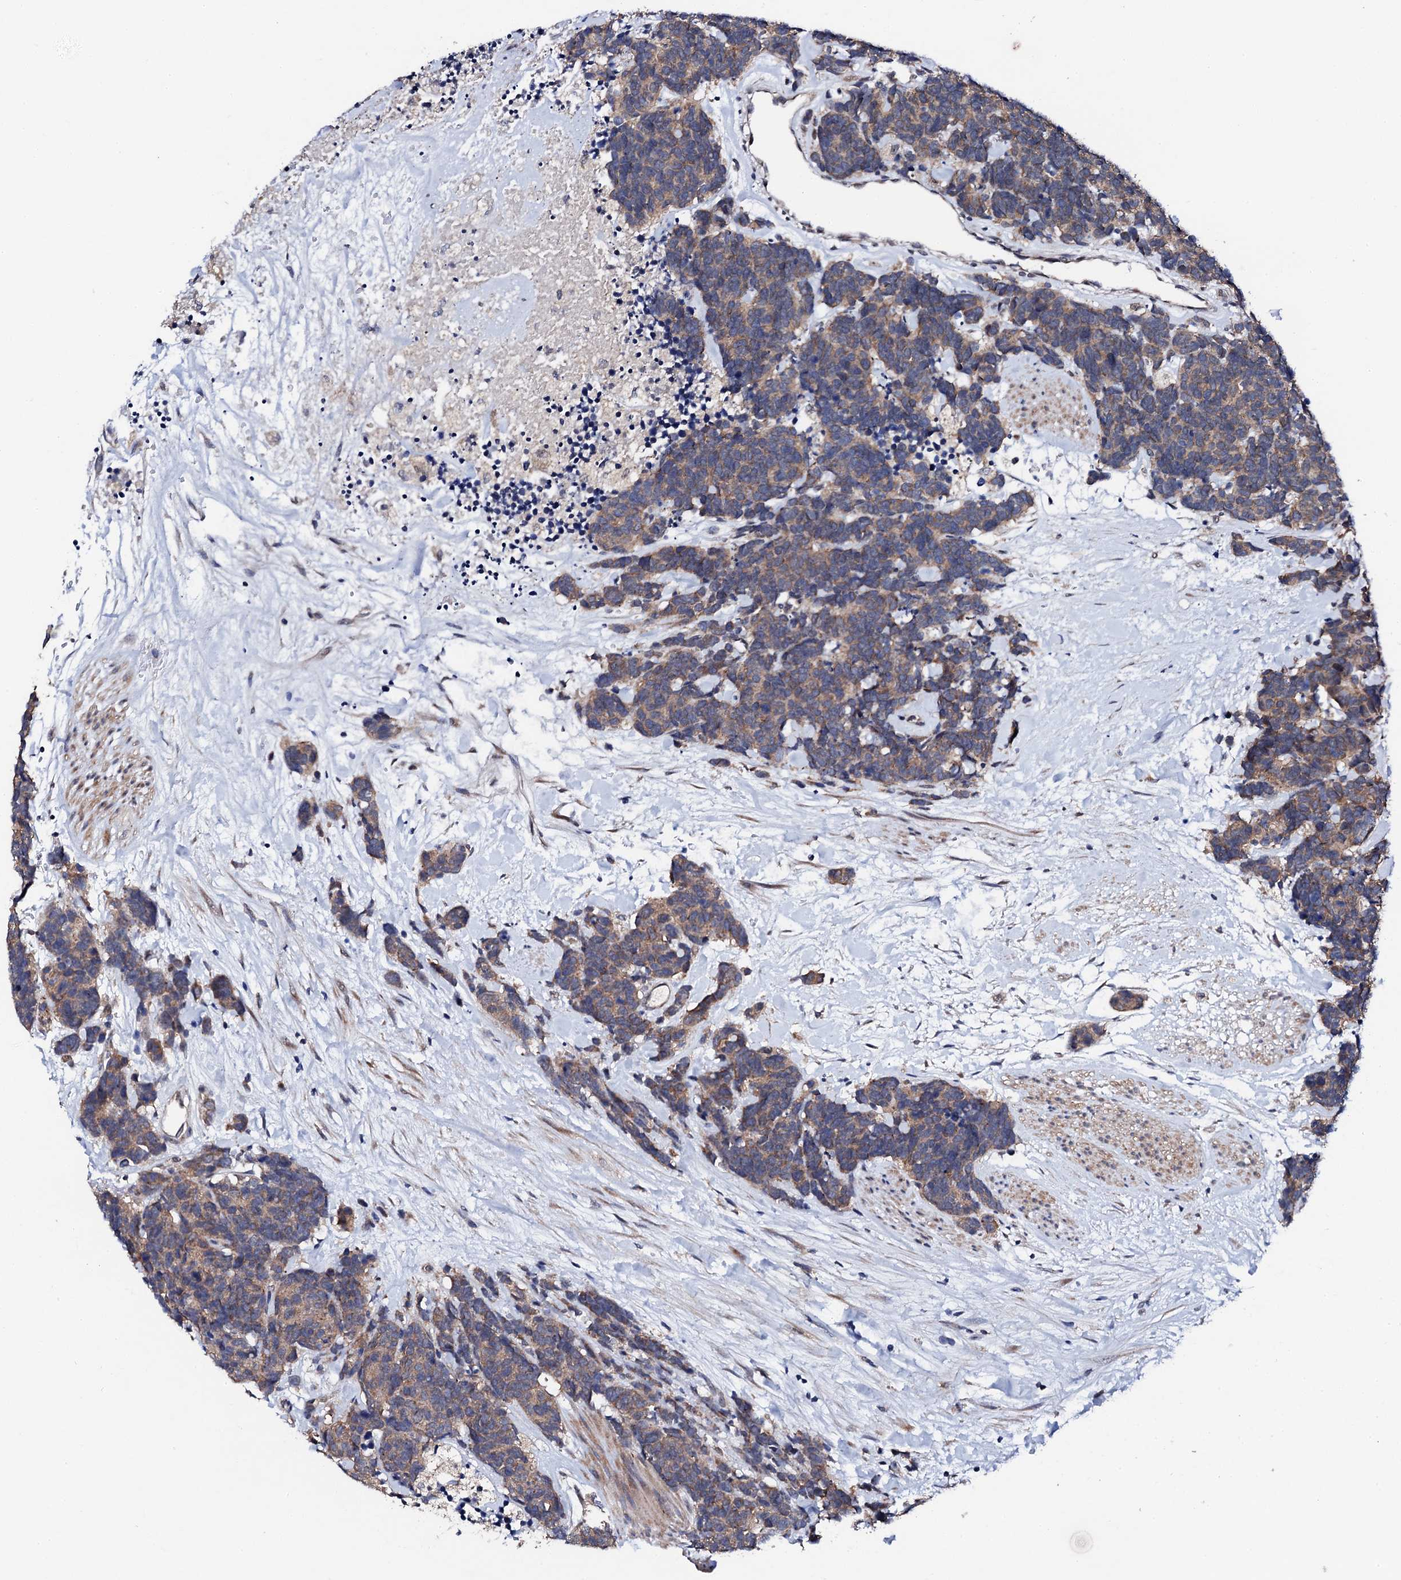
{"staining": {"intensity": "moderate", "quantity": ">75%", "location": "cytoplasmic/membranous"}, "tissue": "carcinoid", "cell_type": "Tumor cells", "image_type": "cancer", "snomed": [{"axis": "morphology", "description": "Carcinoma, NOS"}, {"axis": "morphology", "description": "Carcinoid, malignant, NOS"}, {"axis": "topography", "description": "Urinary bladder"}], "caption": "Carcinoid (malignant) was stained to show a protein in brown. There is medium levels of moderate cytoplasmic/membranous positivity in approximately >75% of tumor cells.", "gene": "IP6K1", "patient": {"sex": "male", "age": 57}}